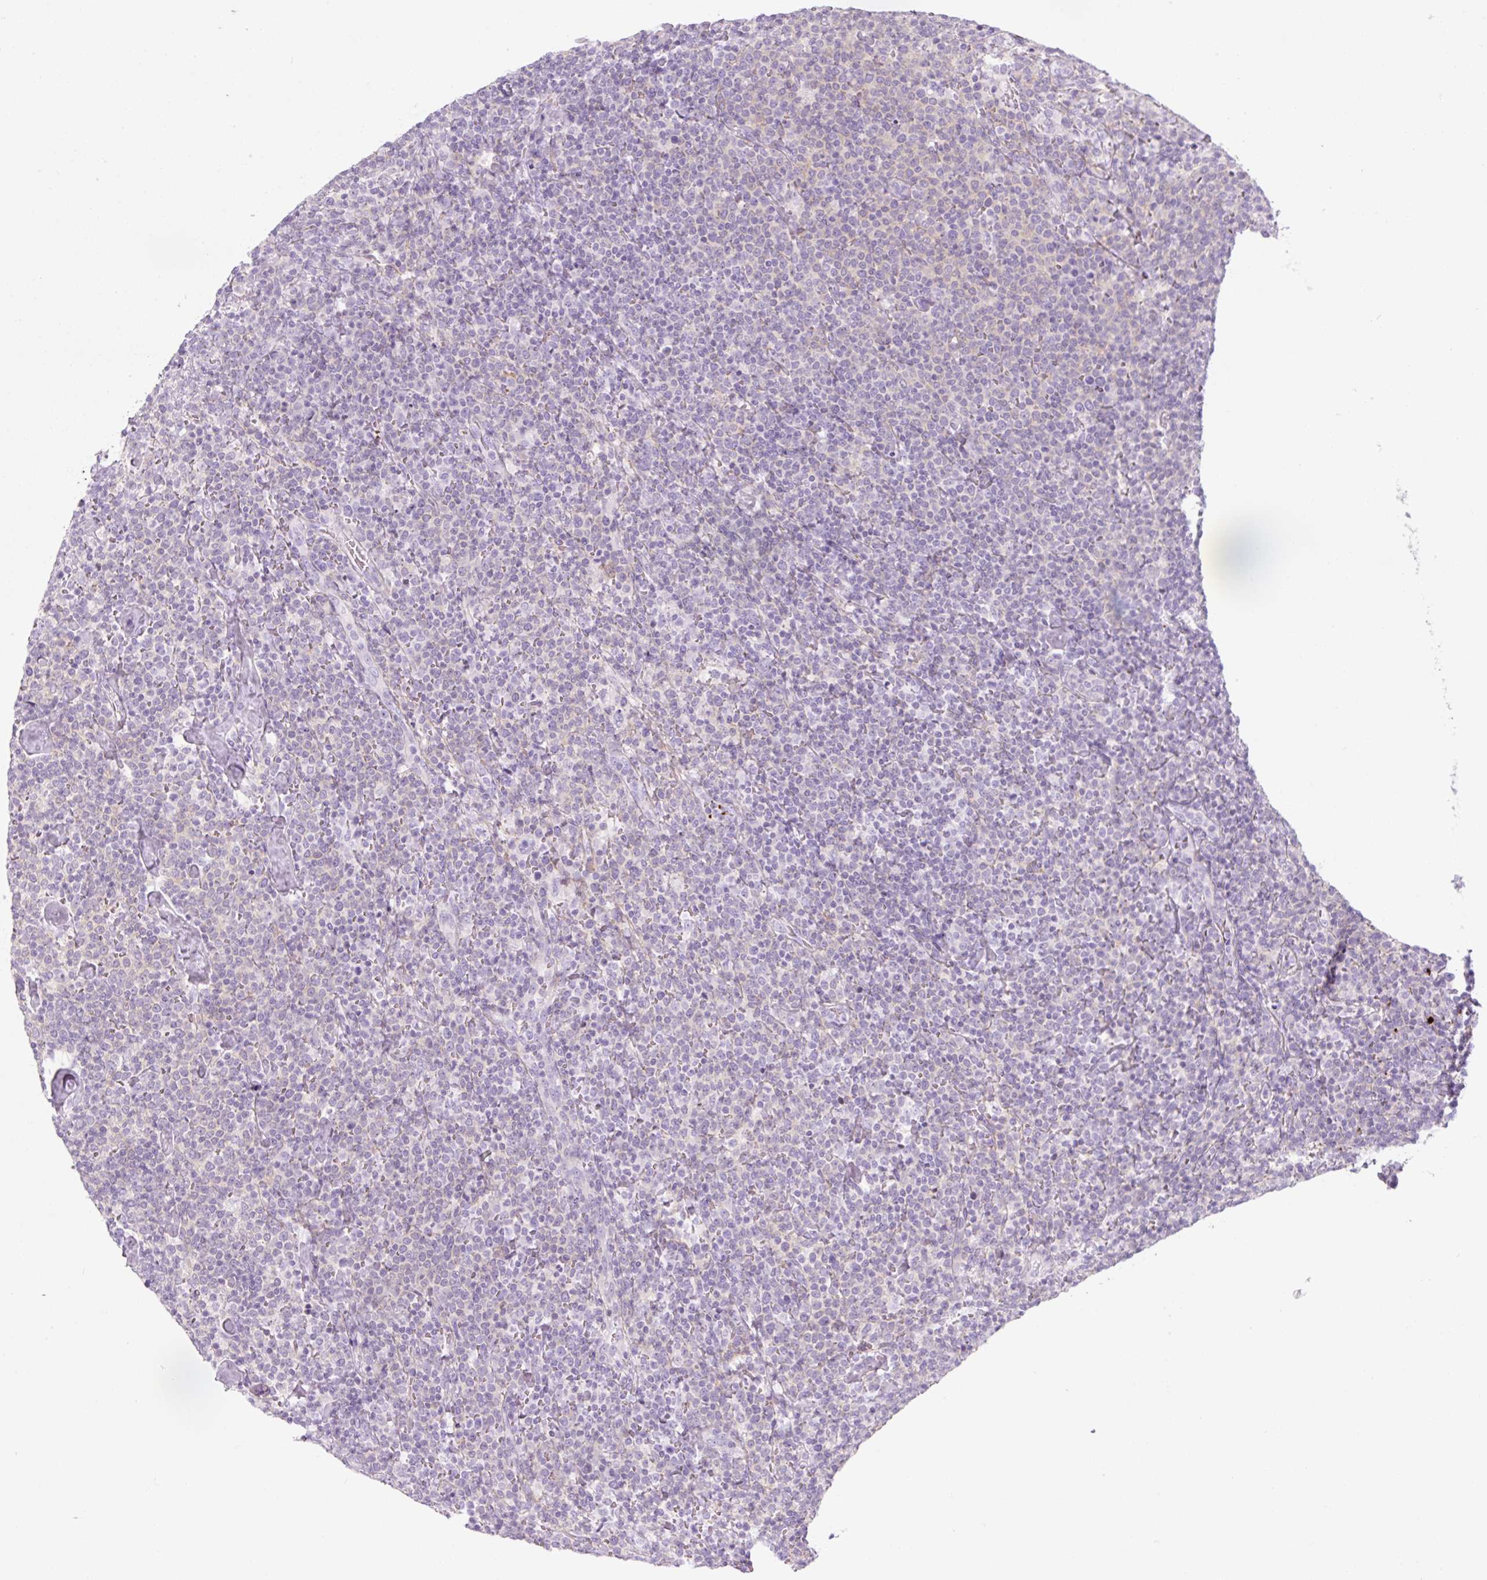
{"staining": {"intensity": "negative", "quantity": "none", "location": "none"}, "tissue": "lymphoma", "cell_type": "Tumor cells", "image_type": "cancer", "snomed": [{"axis": "morphology", "description": "Malignant lymphoma, non-Hodgkin's type, High grade"}, {"axis": "topography", "description": "Lymph node"}], "caption": "DAB (3,3'-diaminobenzidine) immunohistochemical staining of lymphoma shows no significant staining in tumor cells.", "gene": "PF4V1", "patient": {"sex": "male", "age": 61}}